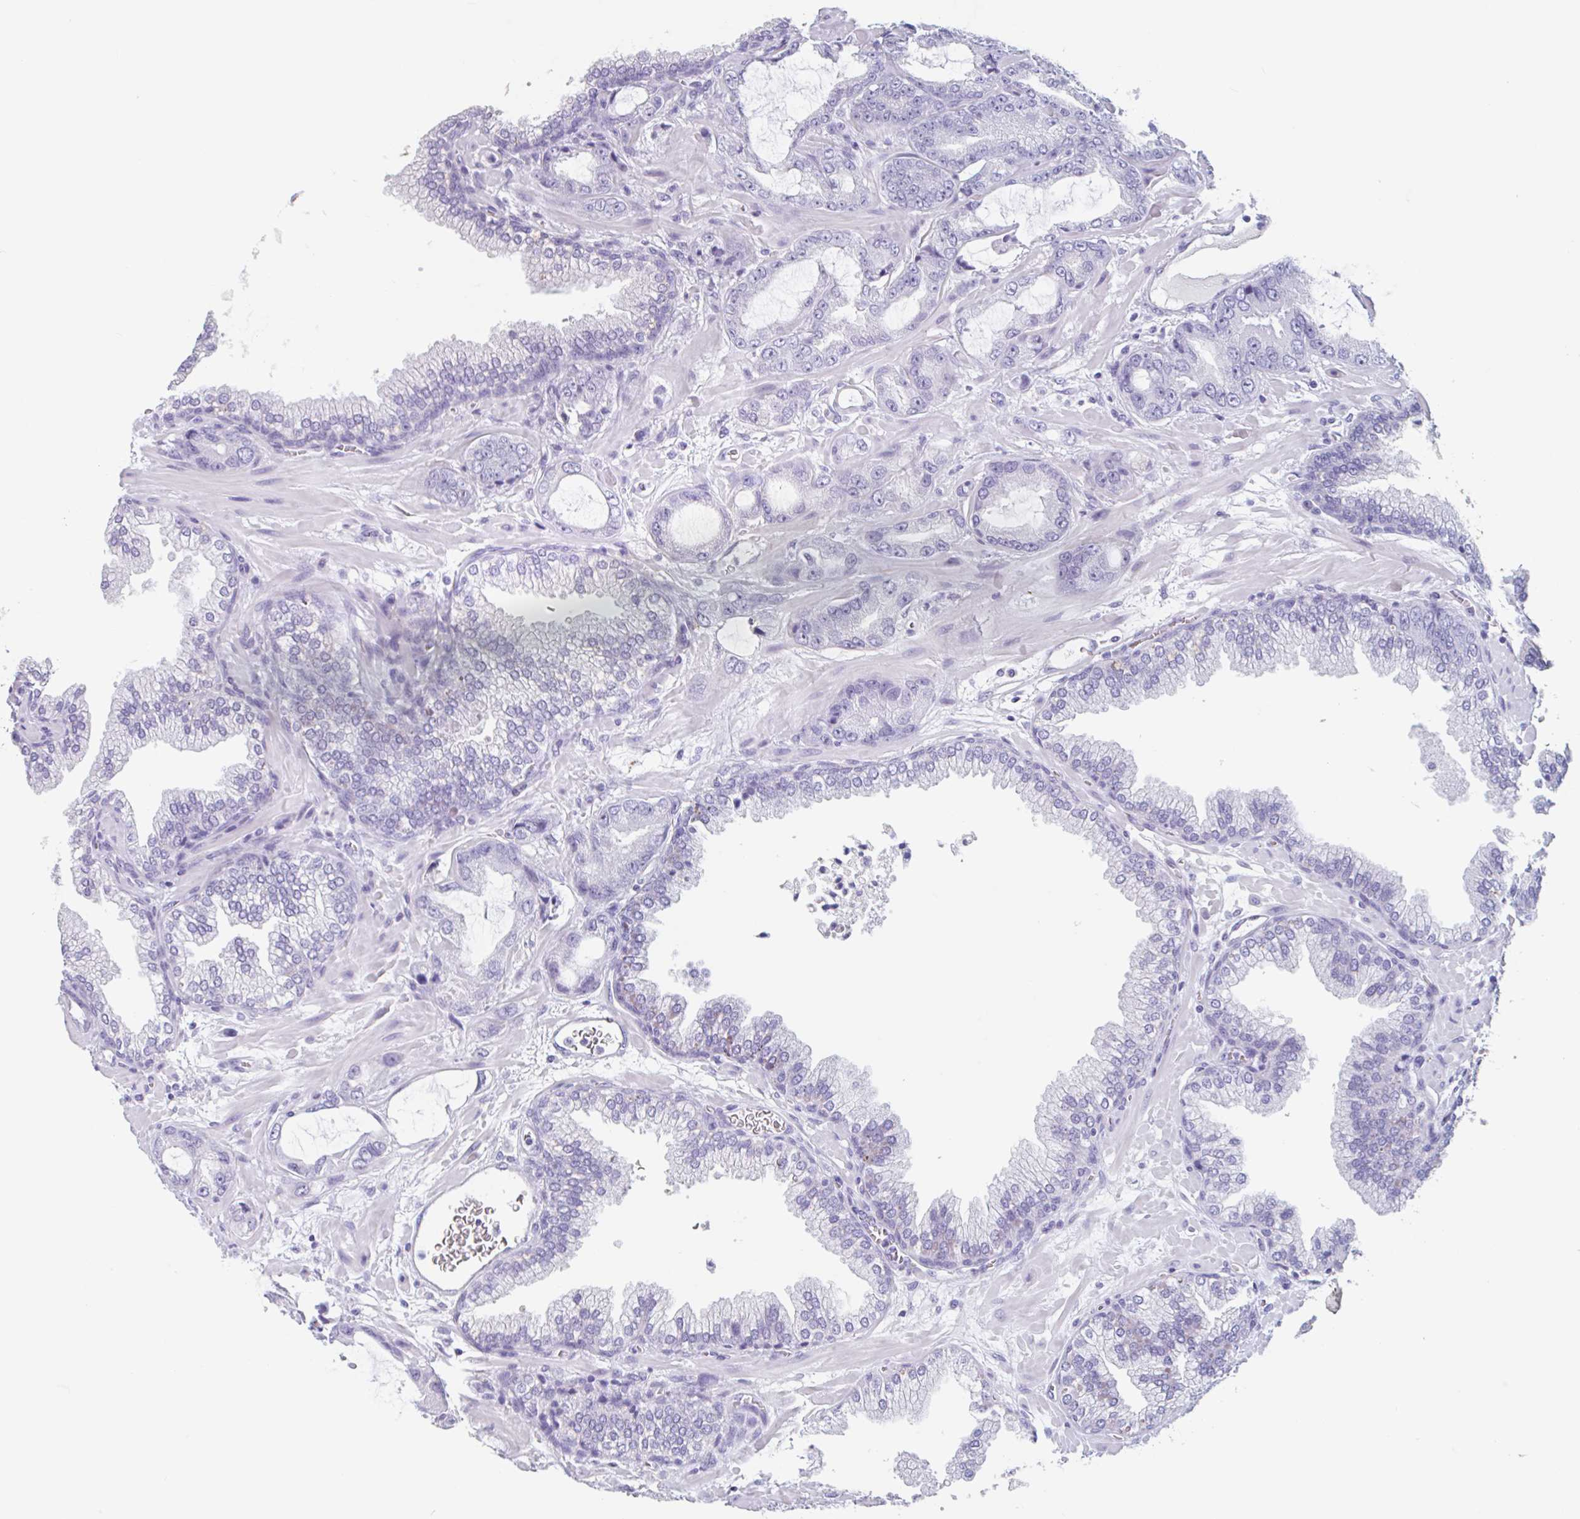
{"staining": {"intensity": "negative", "quantity": "none", "location": "none"}, "tissue": "prostate cancer", "cell_type": "Tumor cells", "image_type": "cancer", "snomed": [{"axis": "morphology", "description": "Adenocarcinoma, High grade"}, {"axis": "topography", "description": "Prostate"}], "caption": "A histopathology image of human prostate cancer (adenocarcinoma (high-grade)) is negative for staining in tumor cells. The staining was performed using DAB to visualize the protein expression in brown, while the nuclei were stained in blue with hematoxylin (Magnification: 20x).", "gene": "EMC4", "patient": {"sex": "male", "age": 68}}